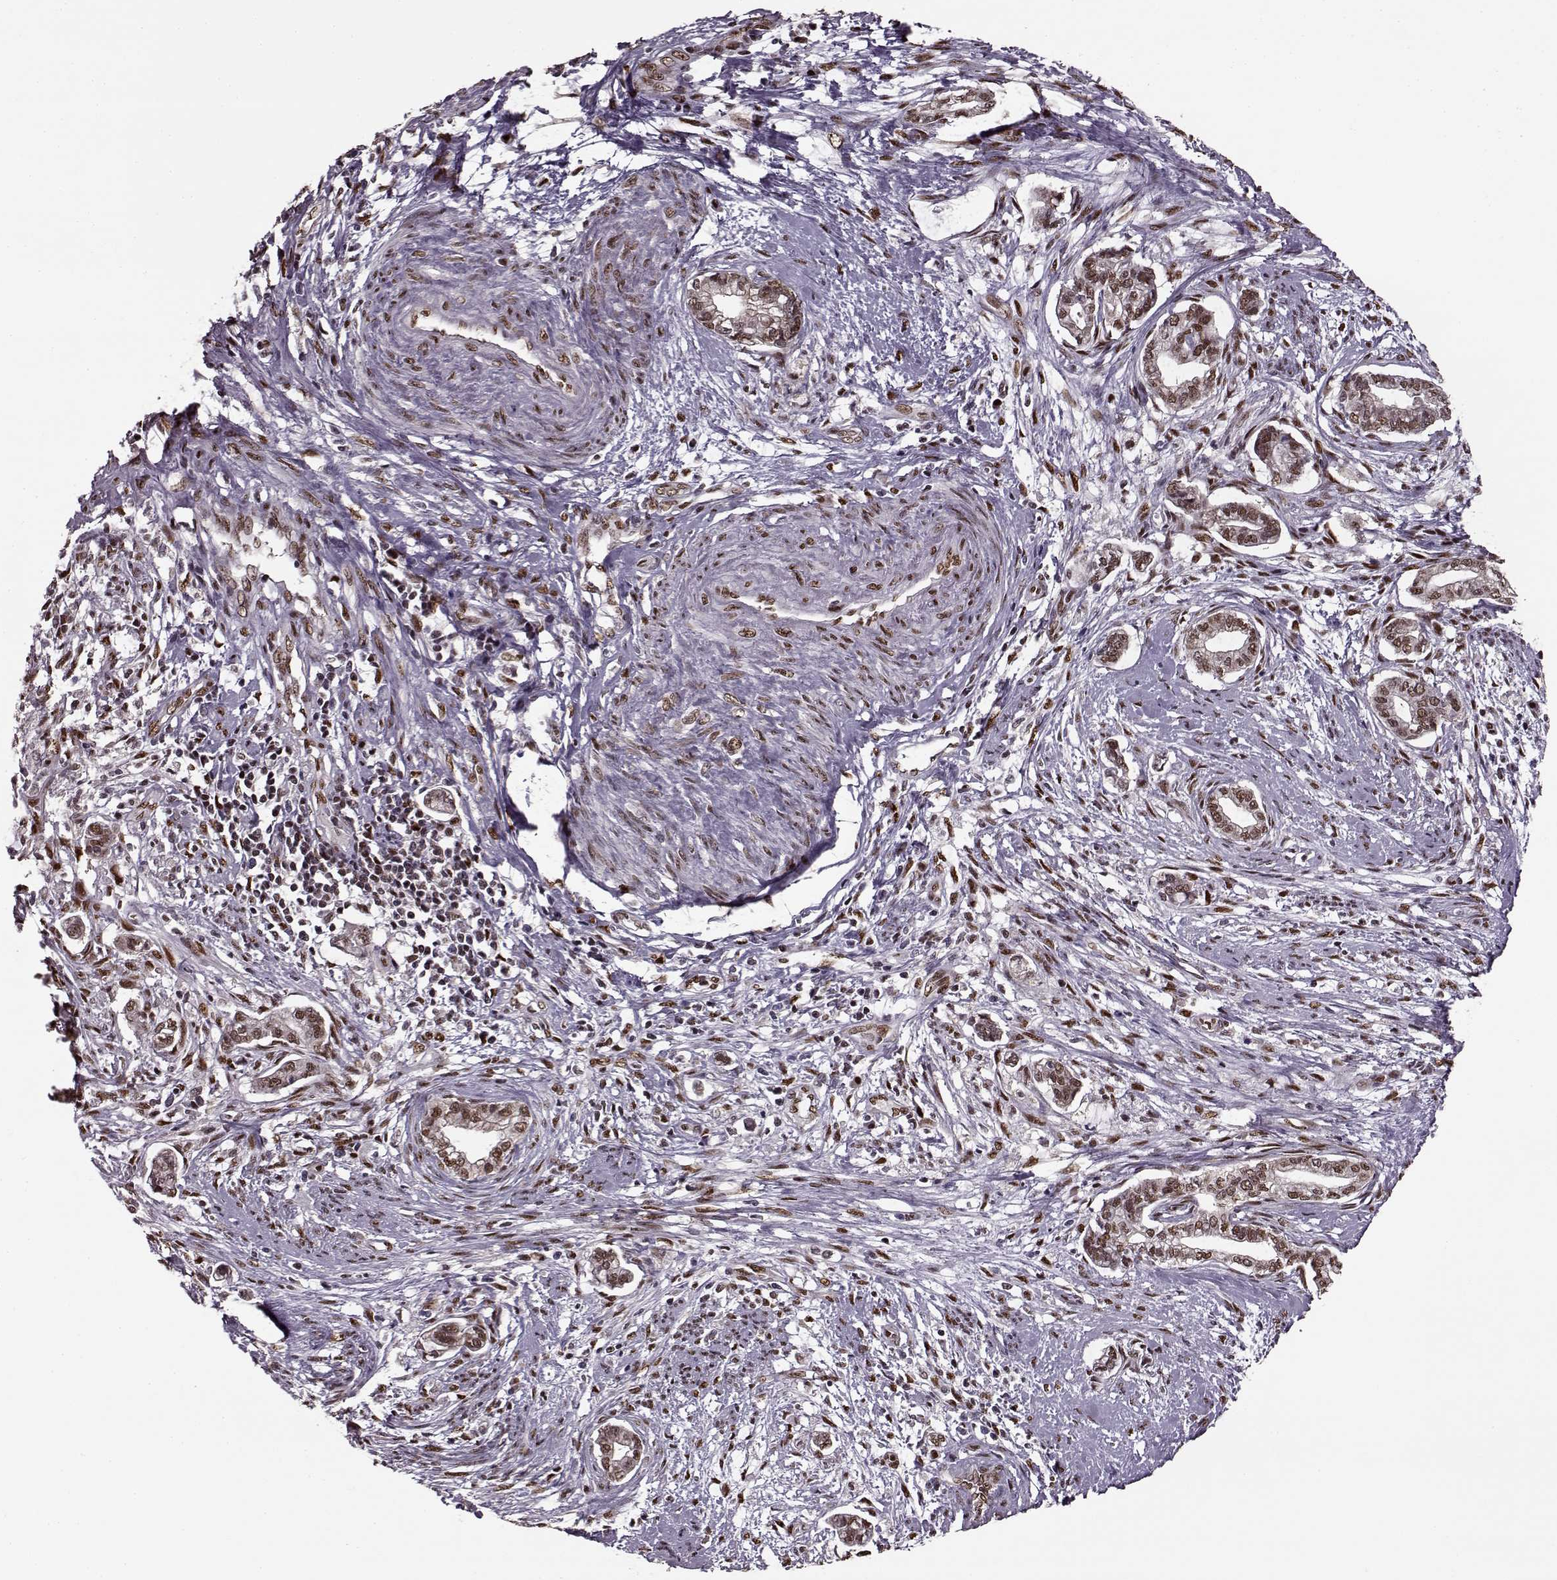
{"staining": {"intensity": "moderate", "quantity": ">75%", "location": "nuclear"}, "tissue": "cervical cancer", "cell_type": "Tumor cells", "image_type": "cancer", "snomed": [{"axis": "morphology", "description": "Adenocarcinoma, NOS"}, {"axis": "topography", "description": "Cervix"}], "caption": "This is a micrograph of IHC staining of cervical adenocarcinoma, which shows moderate staining in the nuclear of tumor cells.", "gene": "FTO", "patient": {"sex": "female", "age": 62}}